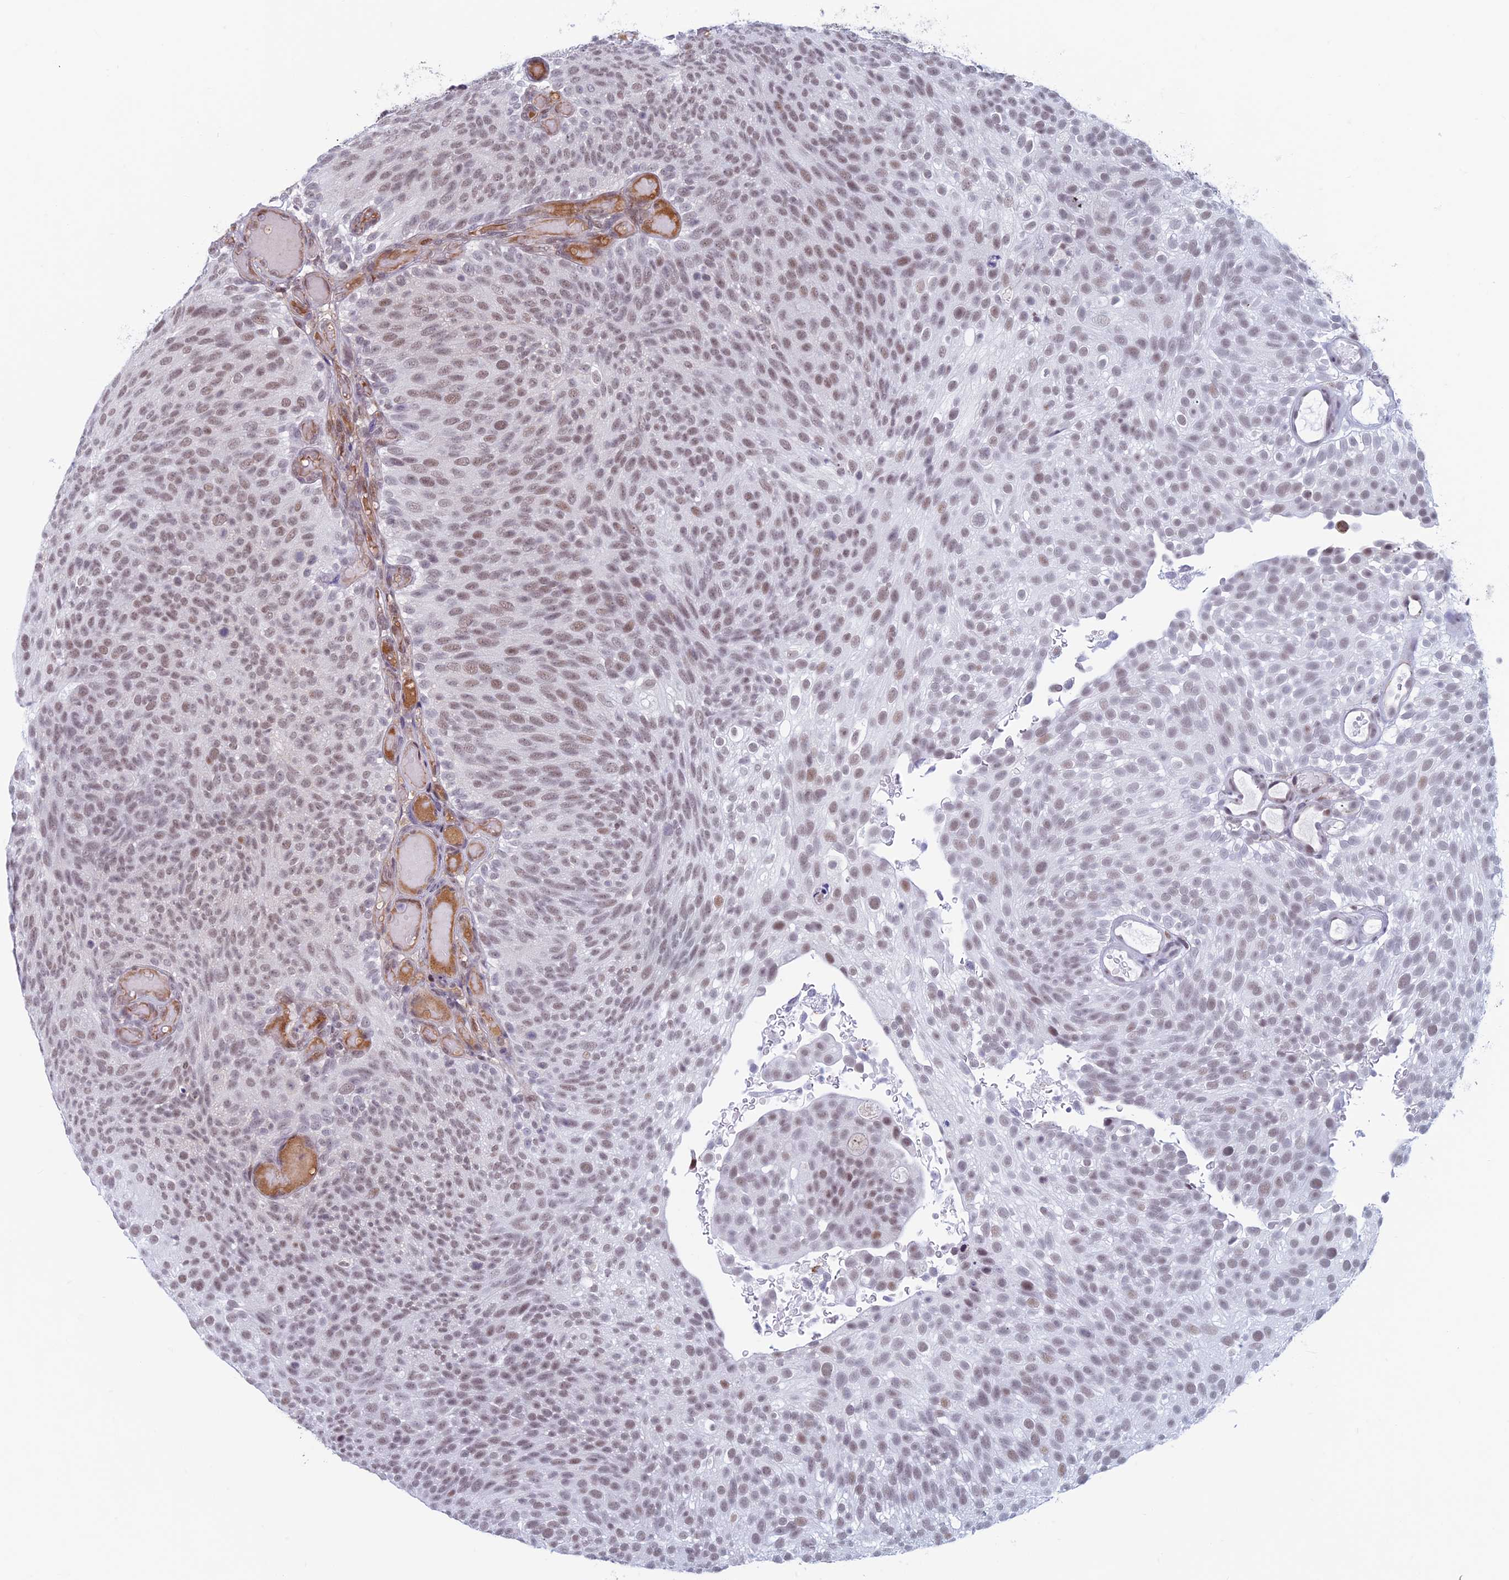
{"staining": {"intensity": "weak", "quantity": ">75%", "location": "nuclear"}, "tissue": "urothelial cancer", "cell_type": "Tumor cells", "image_type": "cancer", "snomed": [{"axis": "morphology", "description": "Urothelial carcinoma, Low grade"}, {"axis": "topography", "description": "Urinary bladder"}], "caption": "About >75% of tumor cells in human urothelial cancer exhibit weak nuclear protein positivity as visualized by brown immunohistochemical staining.", "gene": "ASH2L", "patient": {"sex": "male", "age": 78}}